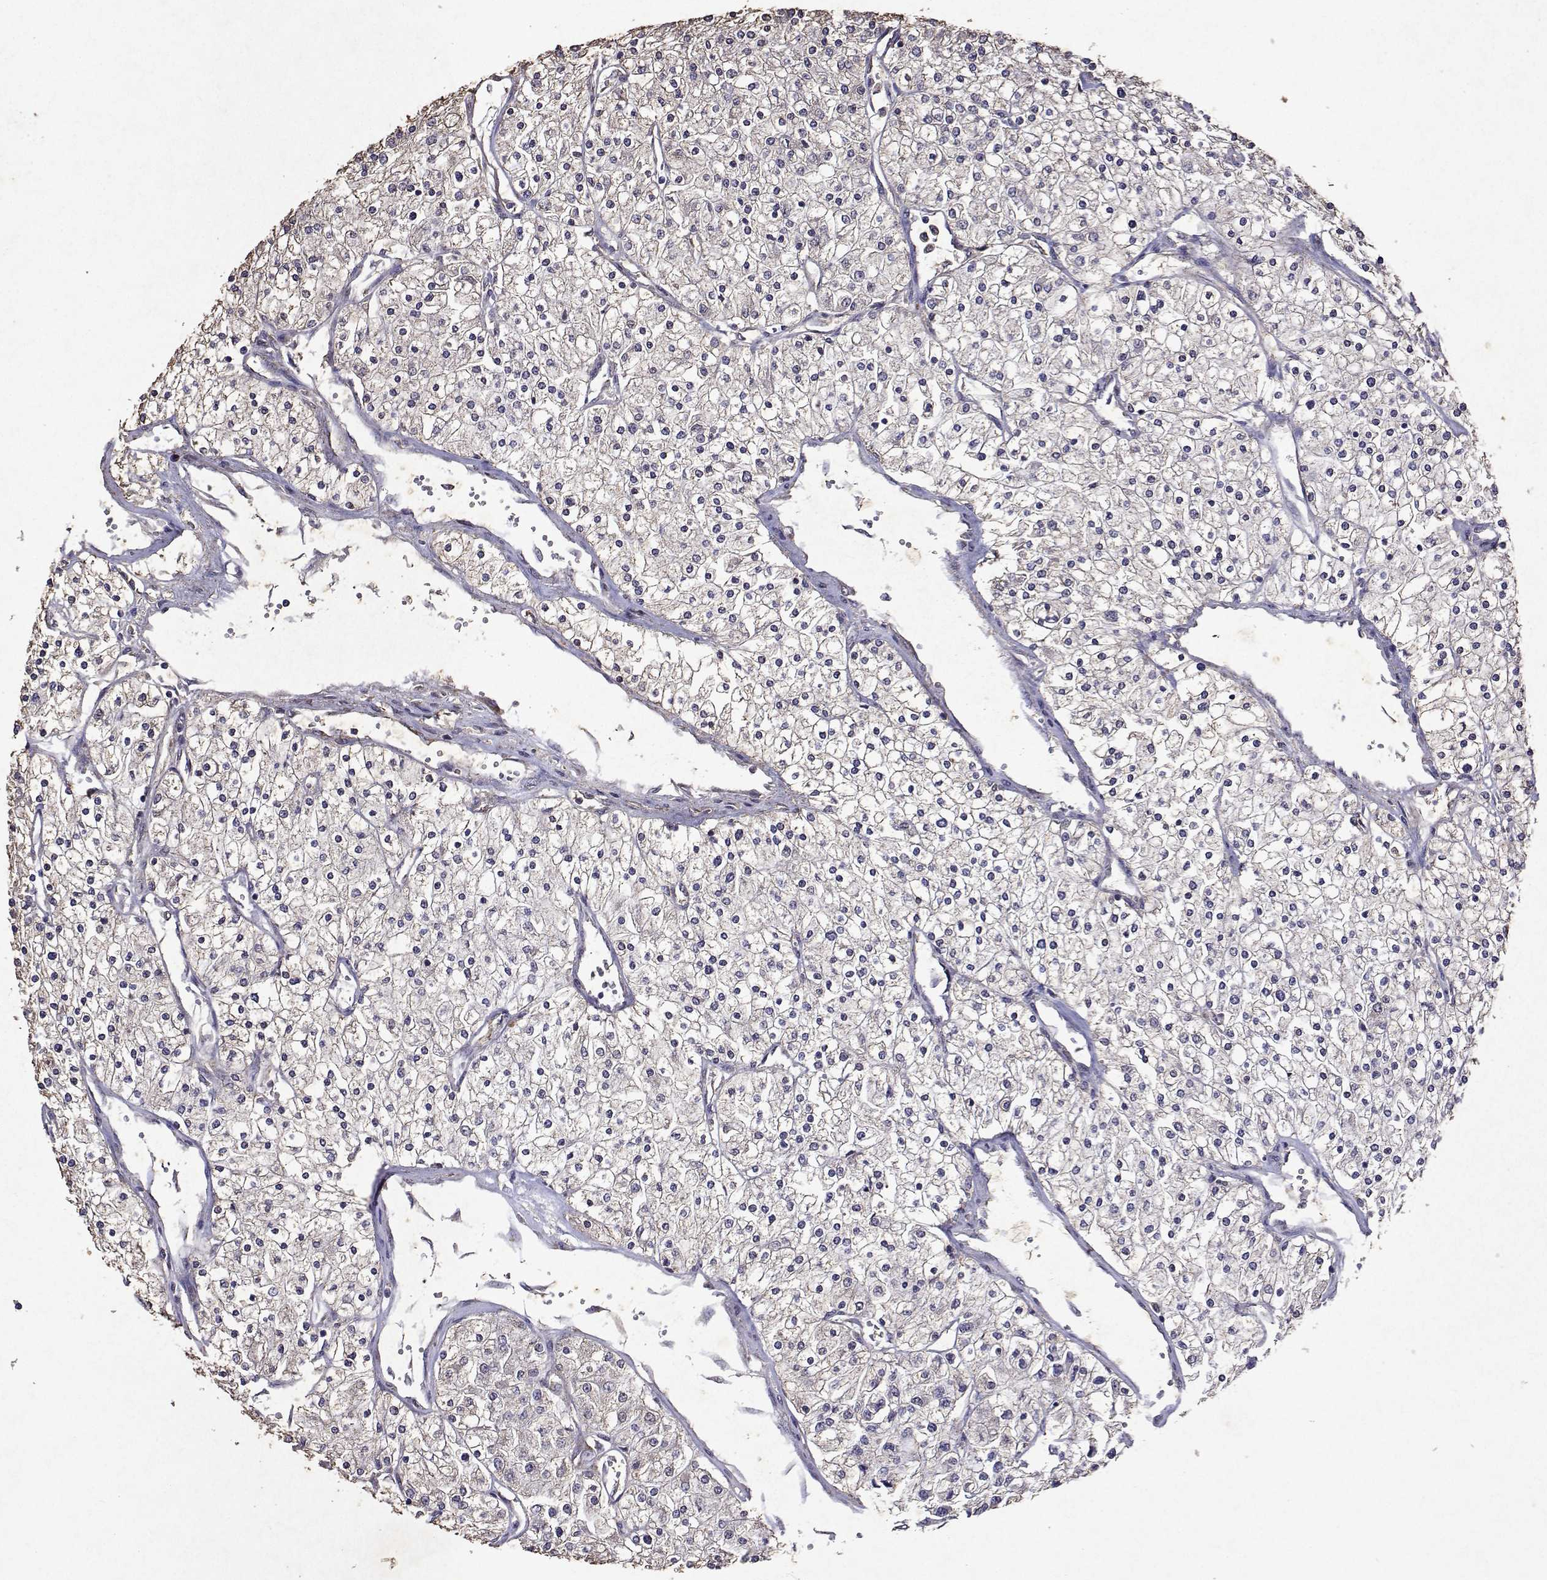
{"staining": {"intensity": "negative", "quantity": "none", "location": "none"}, "tissue": "renal cancer", "cell_type": "Tumor cells", "image_type": "cancer", "snomed": [{"axis": "morphology", "description": "Adenocarcinoma, NOS"}, {"axis": "topography", "description": "Kidney"}], "caption": "Immunohistochemistry (IHC) histopathology image of human adenocarcinoma (renal) stained for a protein (brown), which demonstrates no staining in tumor cells.", "gene": "TARBP2", "patient": {"sex": "male", "age": 80}}